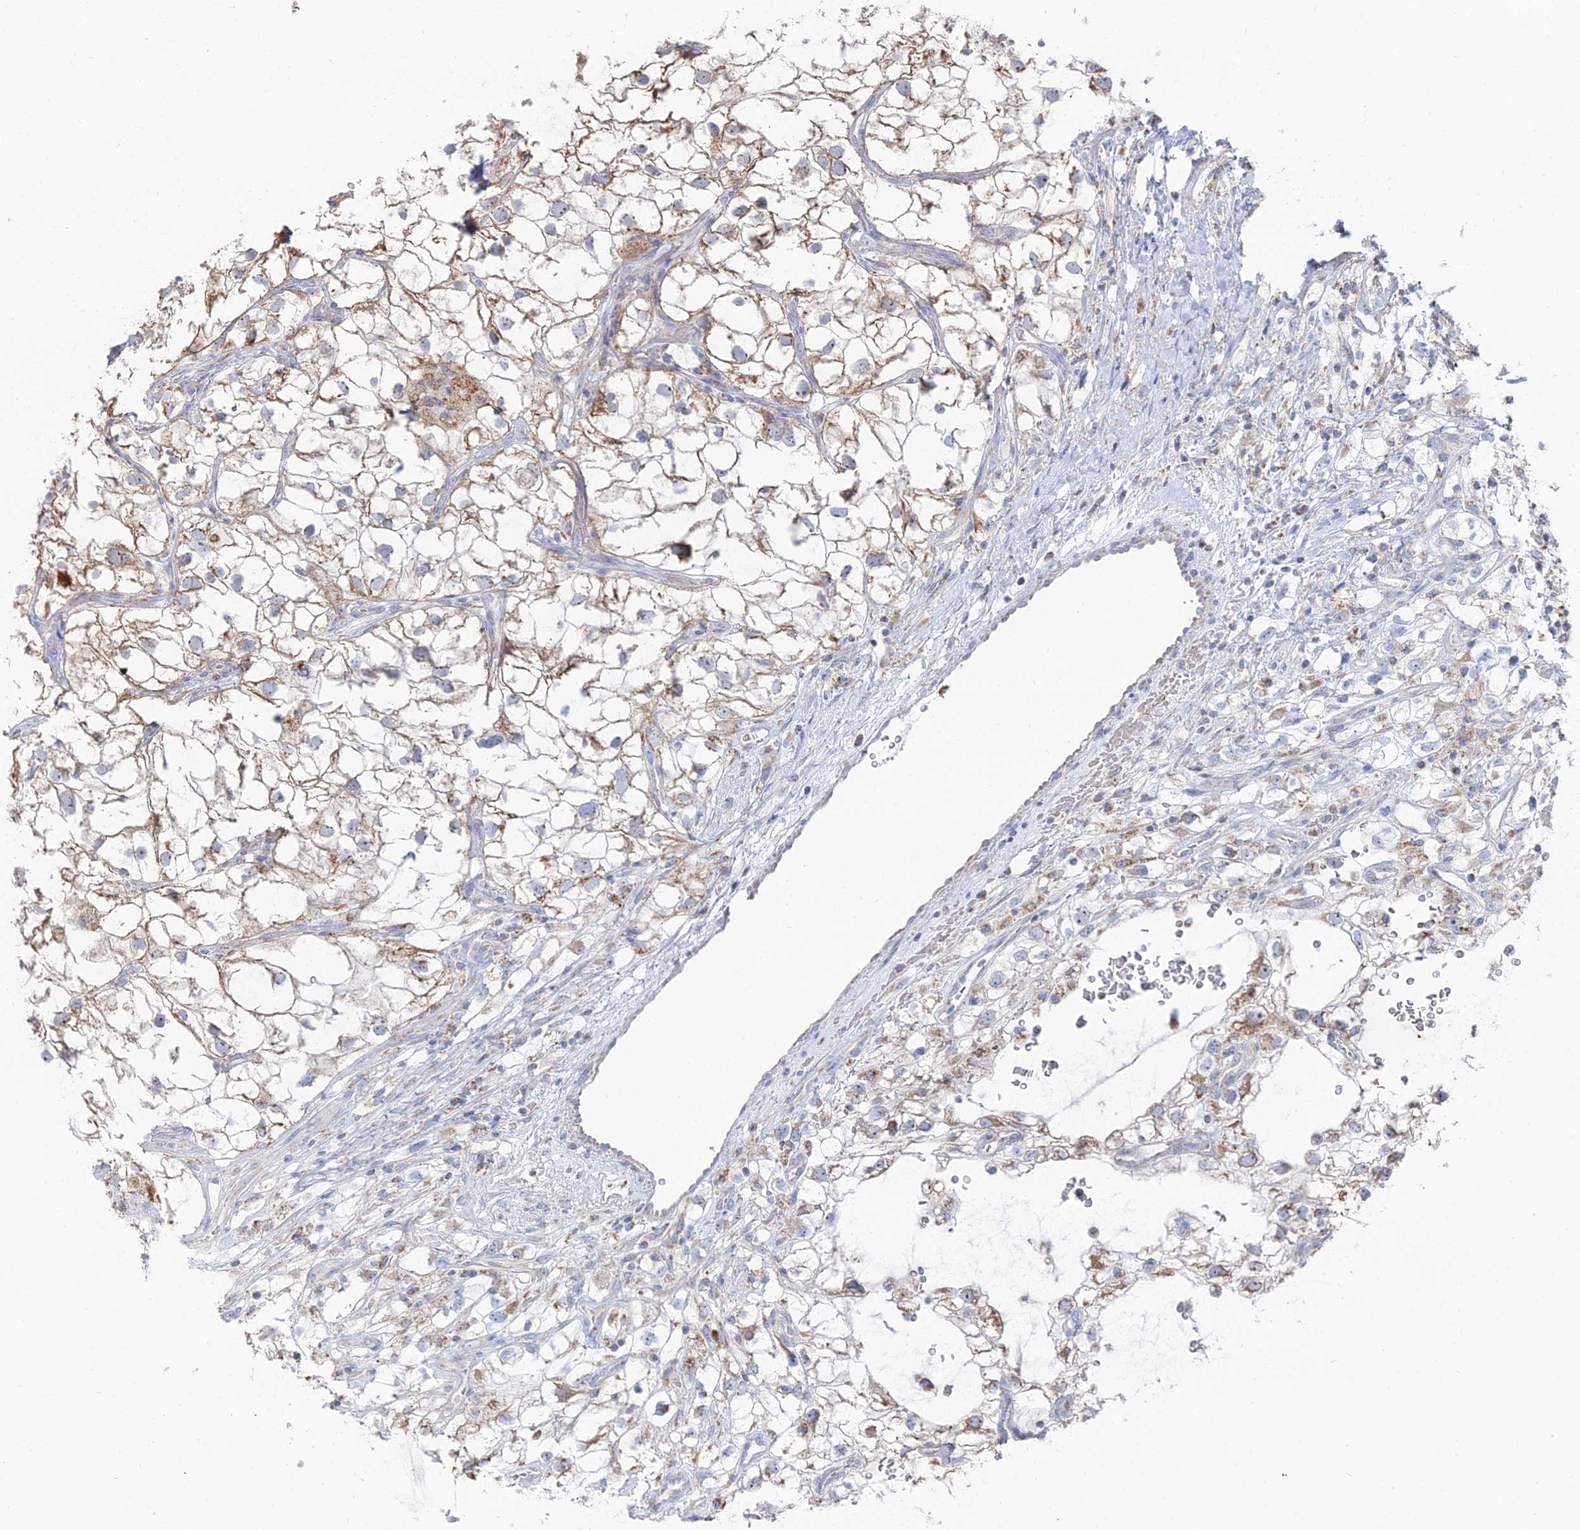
{"staining": {"intensity": "moderate", "quantity": "25%-75%", "location": "cytoplasmic/membranous"}, "tissue": "renal cancer", "cell_type": "Tumor cells", "image_type": "cancer", "snomed": [{"axis": "morphology", "description": "Adenocarcinoma, NOS"}, {"axis": "topography", "description": "Kidney"}], "caption": "Immunohistochemistry image of neoplastic tissue: human renal cancer (adenocarcinoma) stained using immunohistochemistry (IHC) demonstrates medium levels of moderate protein expression localized specifically in the cytoplasmic/membranous of tumor cells, appearing as a cytoplasmic/membranous brown color.", "gene": "MPC1", "patient": {"sex": "male", "age": 59}}